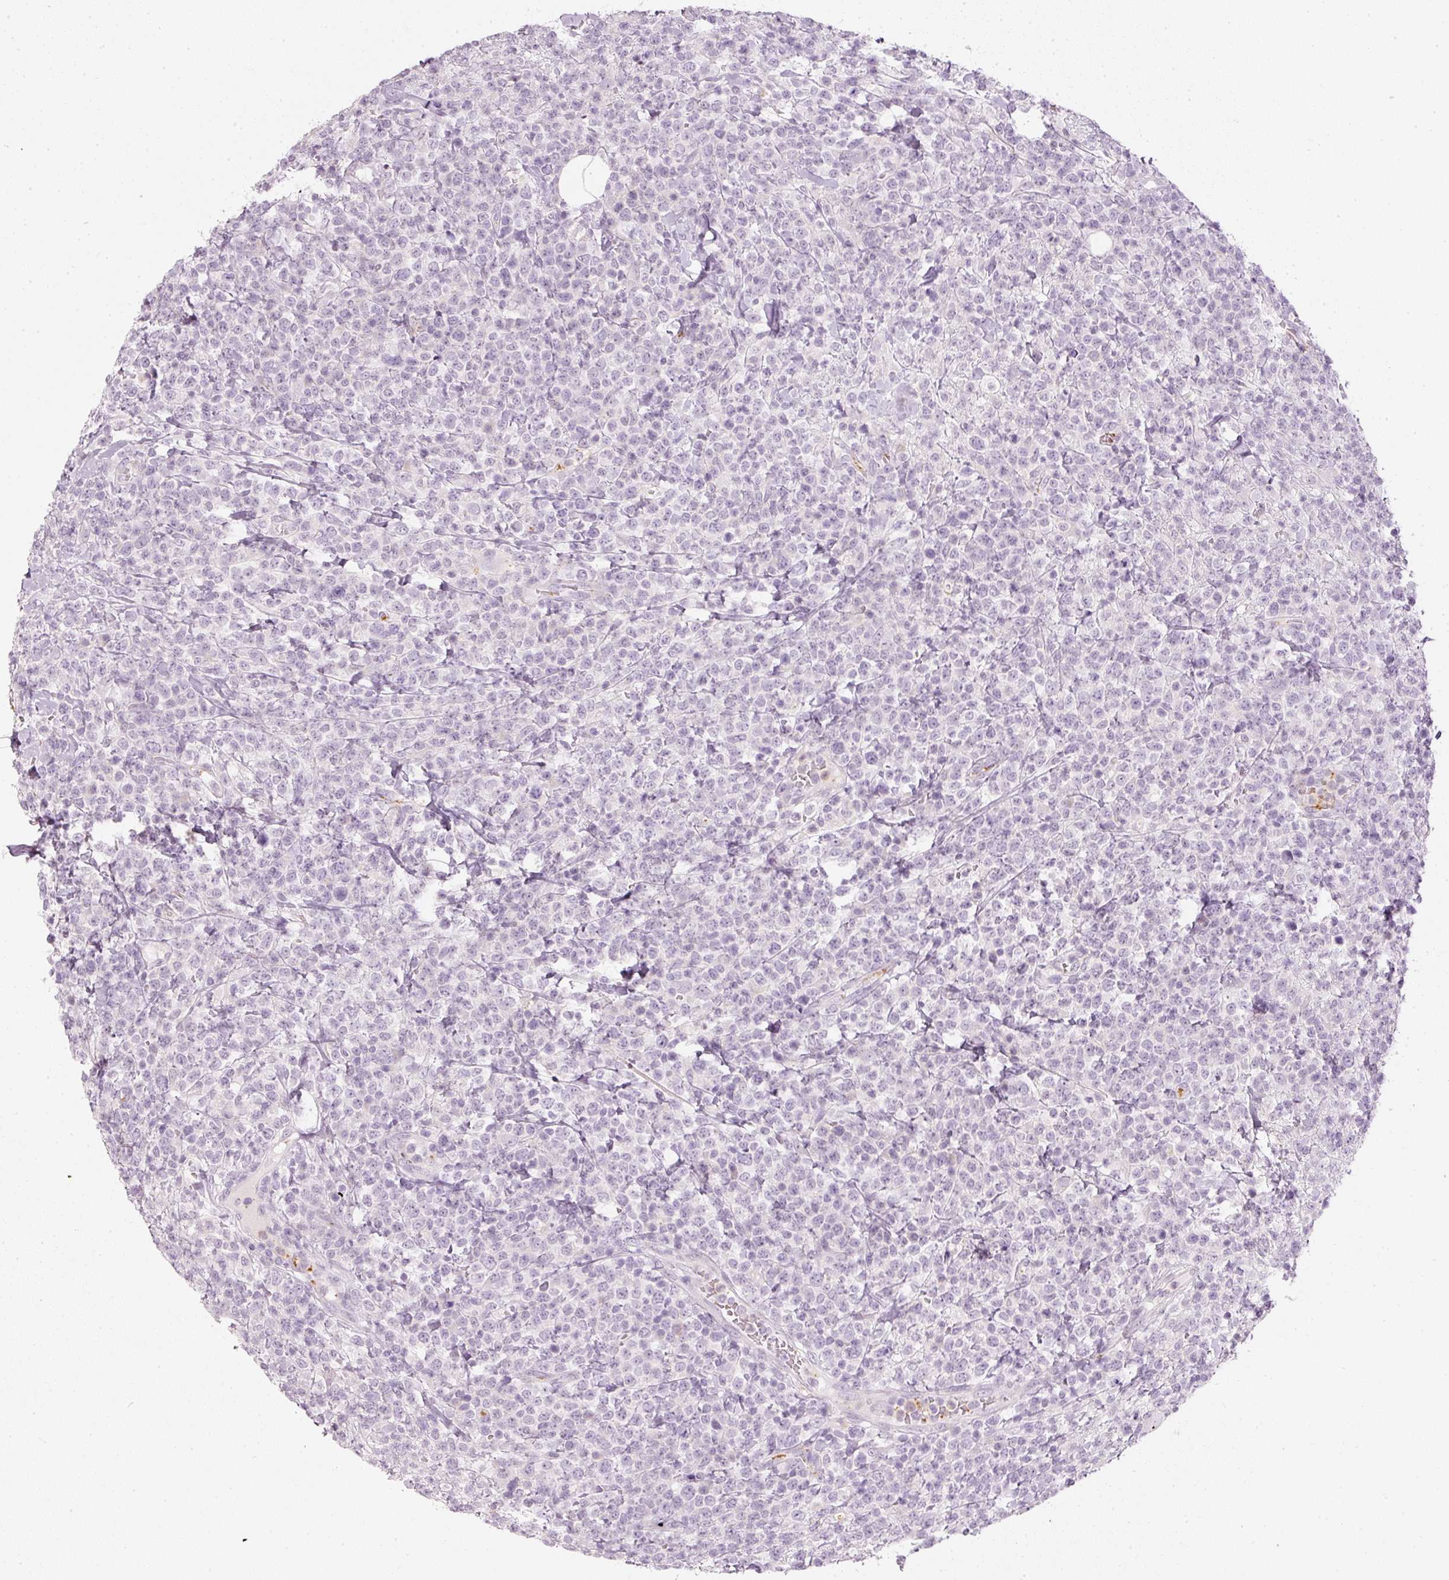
{"staining": {"intensity": "negative", "quantity": "none", "location": "none"}, "tissue": "lymphoma", "cell_type": "Tumor cells", "image_type": "cancer", "snomed": [{"axis": "morphology", "description": "Malignant lymphoma, non-Hodgkin's type, High grade"}, {"axis": "topography", "description": "Colon"}], "caption": "Tumor cells show no significant staining in lymphoma. (DAB immunohistochemistry visualized using brightfield microscopy, high magnification).", "gene": "LECT2", "patient": {"sex": "female", "age": 53}}